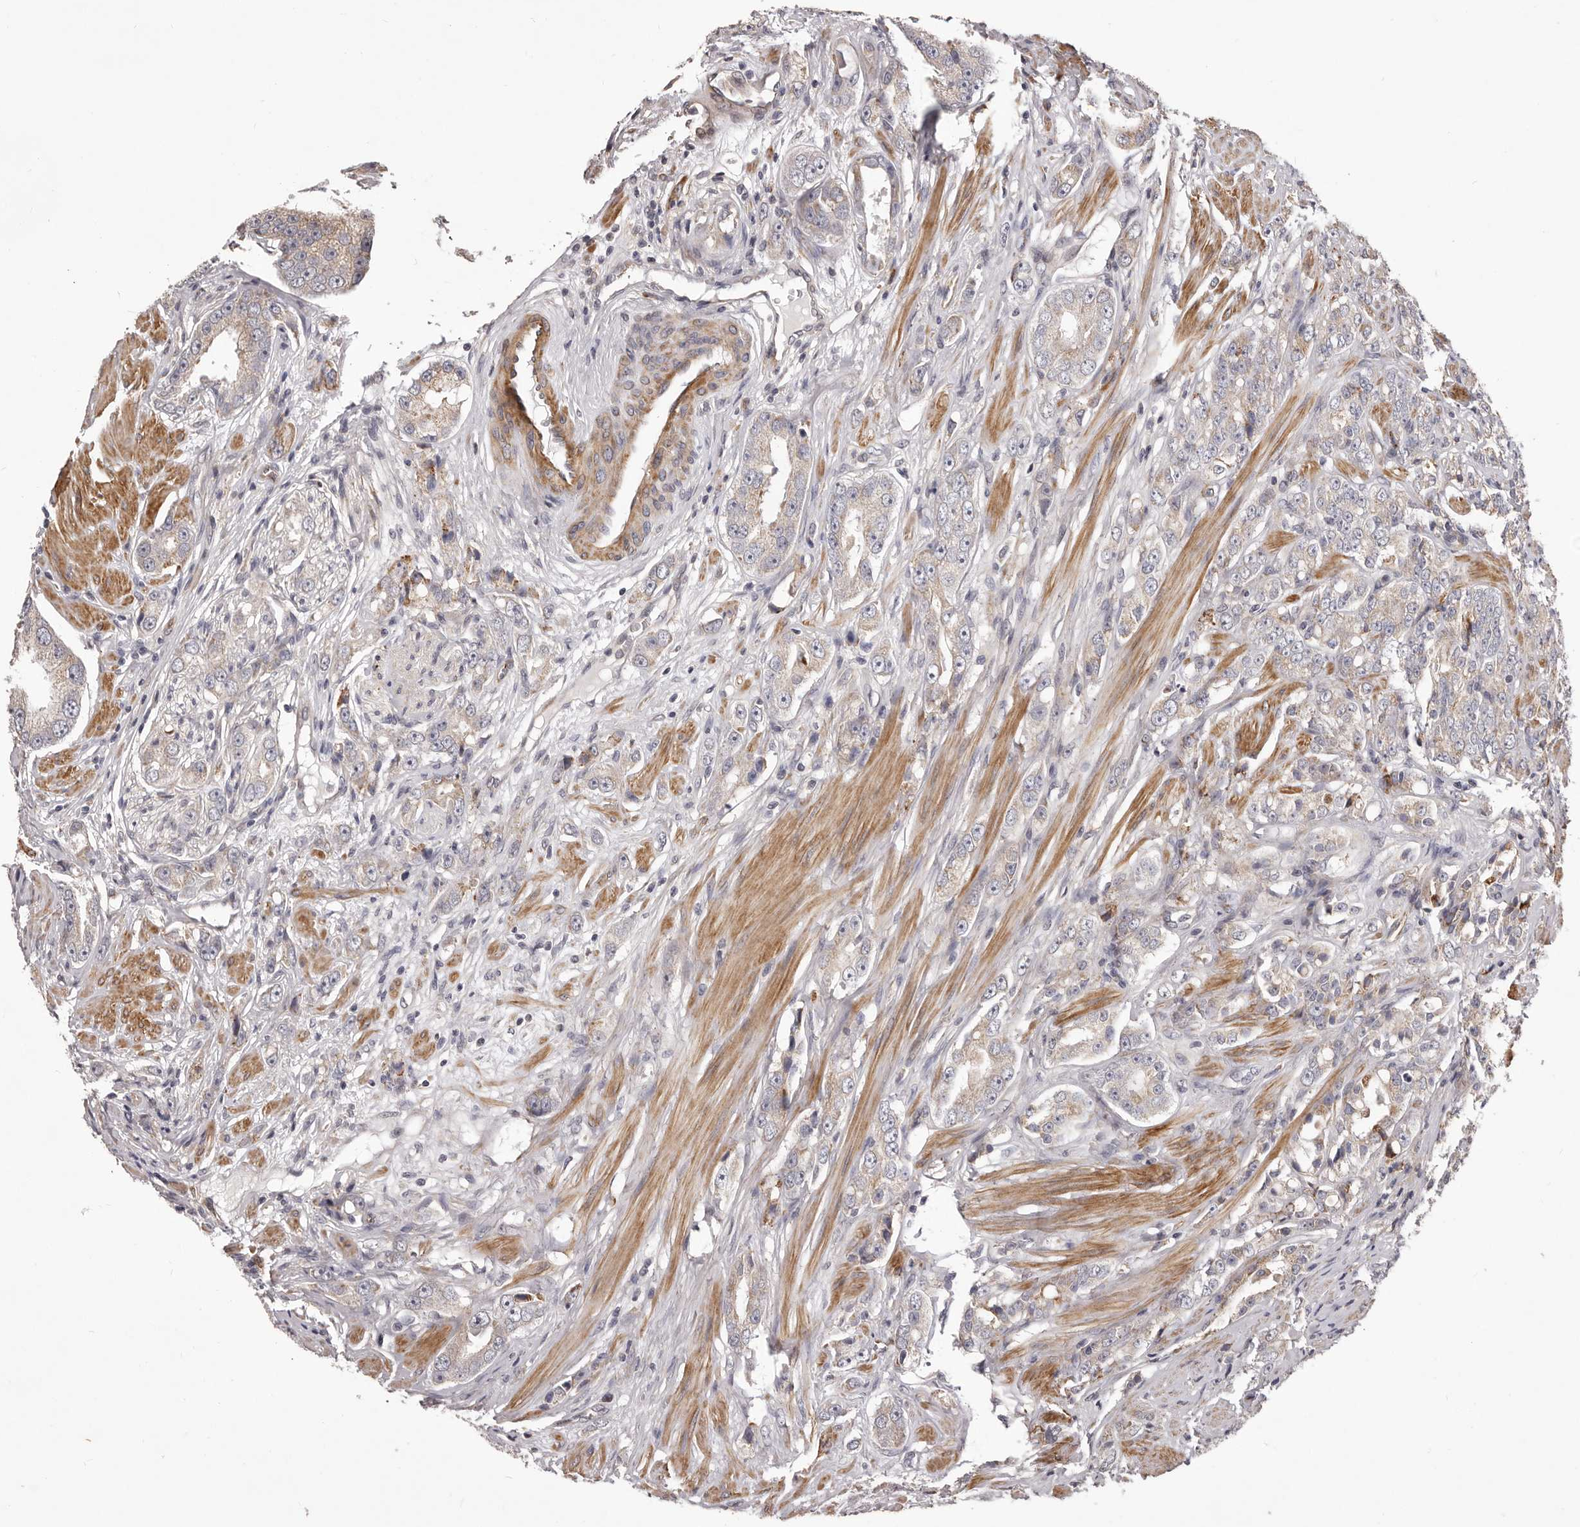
{"staining": {"intensity": "moderate", "quantity": "<25%", "location": "cytoplasmic/membranous"}, "tissue": "prostate cancer", "cell_type": "Tumor cells", "image_type": "cancer", "snomed": [{"axis": "morphology", "description": "Adenocarcinoma, Medium grade"}, {"axis": "topography", "description": "Prostate"}], "caption": "Immunohistochemistry histopathology image of prostate adenocarcinoma (medium-grade) stained for a protein (brown), which reveals low levels of moderate cytoplasmic/membranous expression in approximately <25% of tumor cells.", "gene": "ALPK1", "patient": {"sex": "male", "age": 53}}